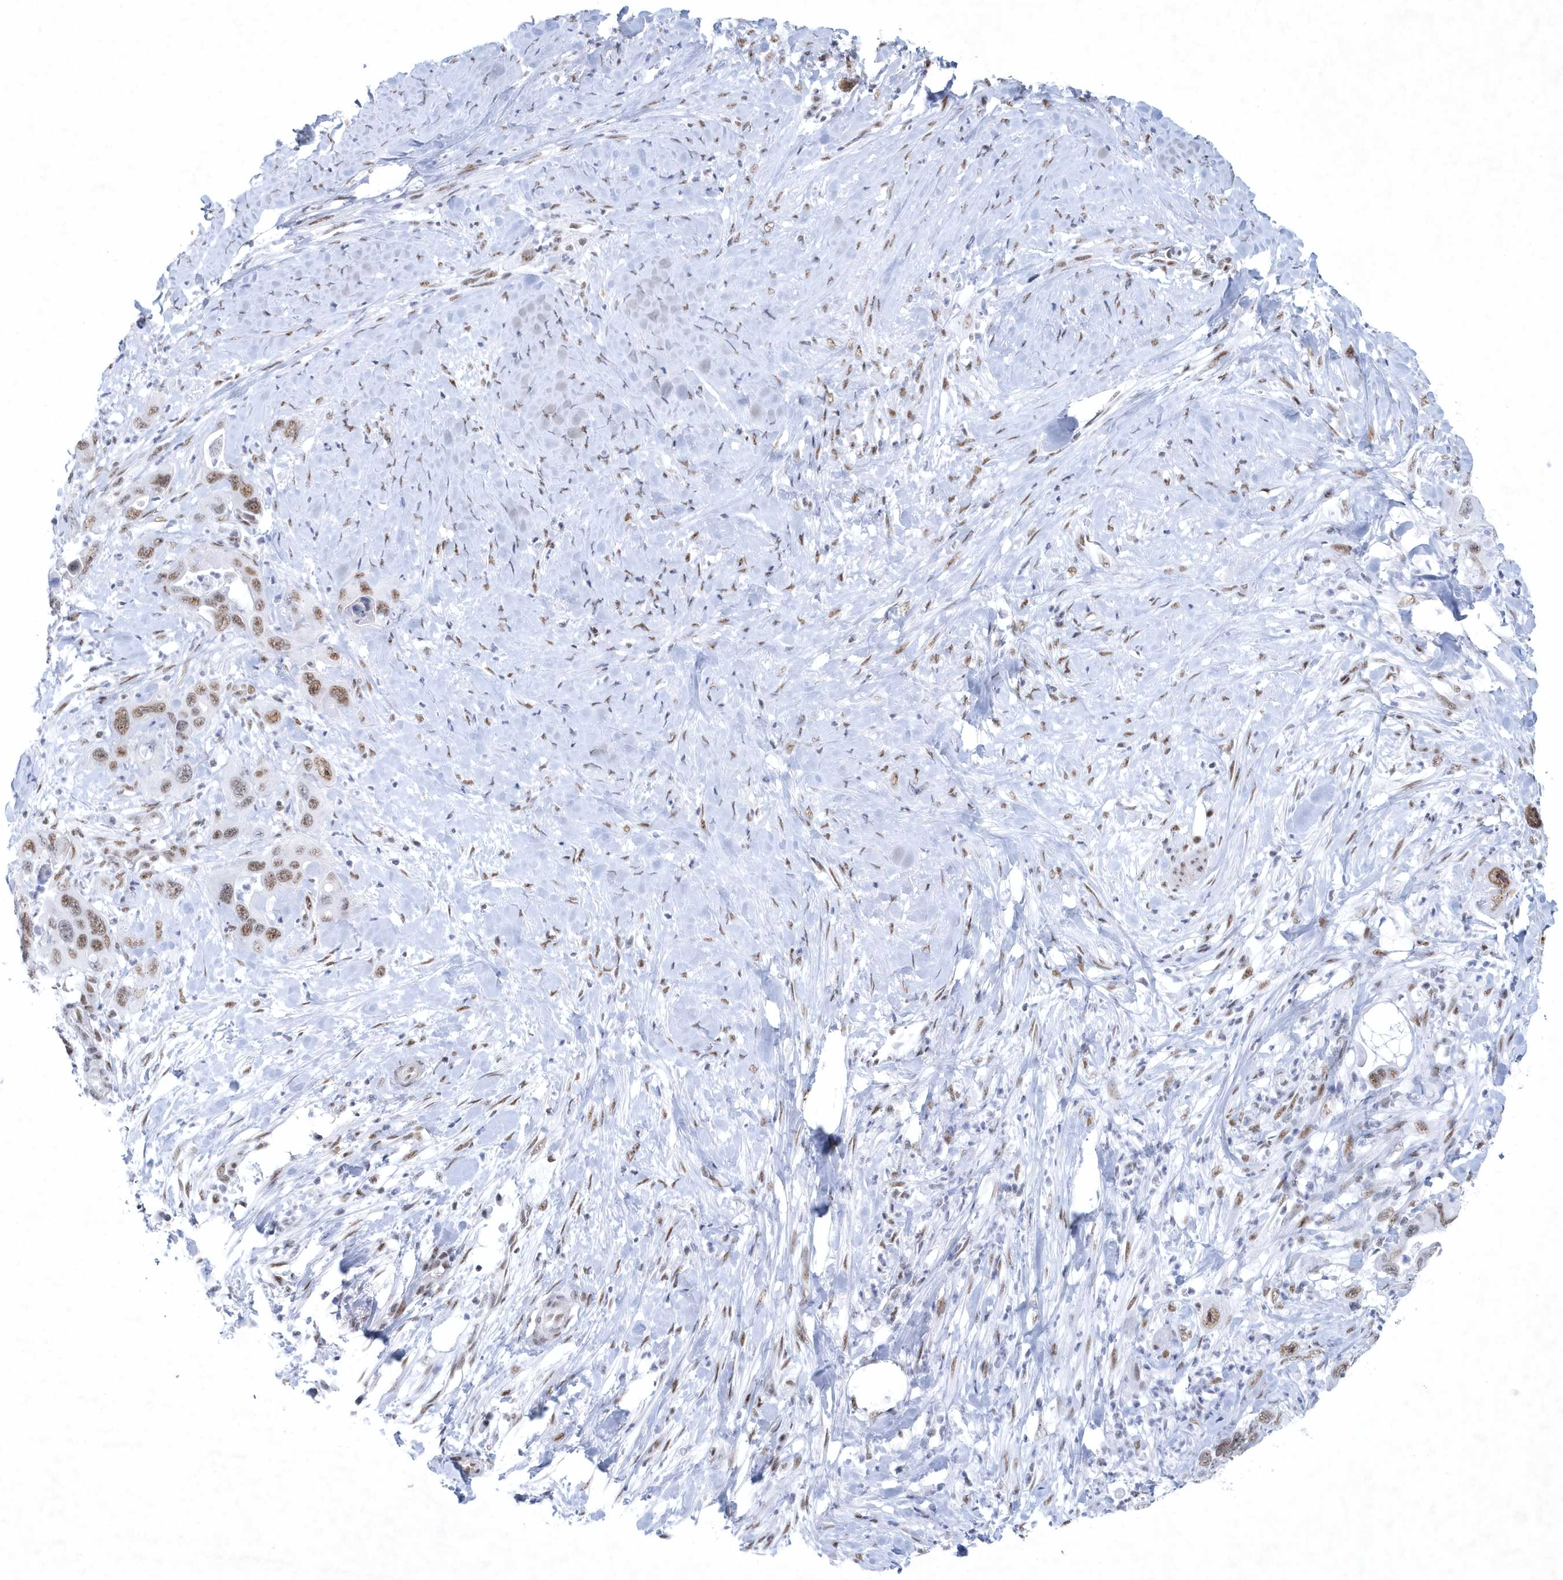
{"staining": {"intensity": "moderate", "quantity": ">75%", "location": "nuclear"}, "tissue": "pancreatic cancer", "cell_type": "Tumor cells", "image_type": "cancer", "snomed": [{"axis": "morphology", "description": "Adenocarcinoma, NOS"}, {"axis": "topography", "description": "Pancreas"}], "caption": "Immunohistochemistry image of pancreatic adenocarcinoma stained for a protein (brown), which demonstrates medium levels of moderate nuclear staining in approximately >75% of tumor cells.", "gene": "DCLRE1A", "patient": {"sex": "female", "age": 71}}